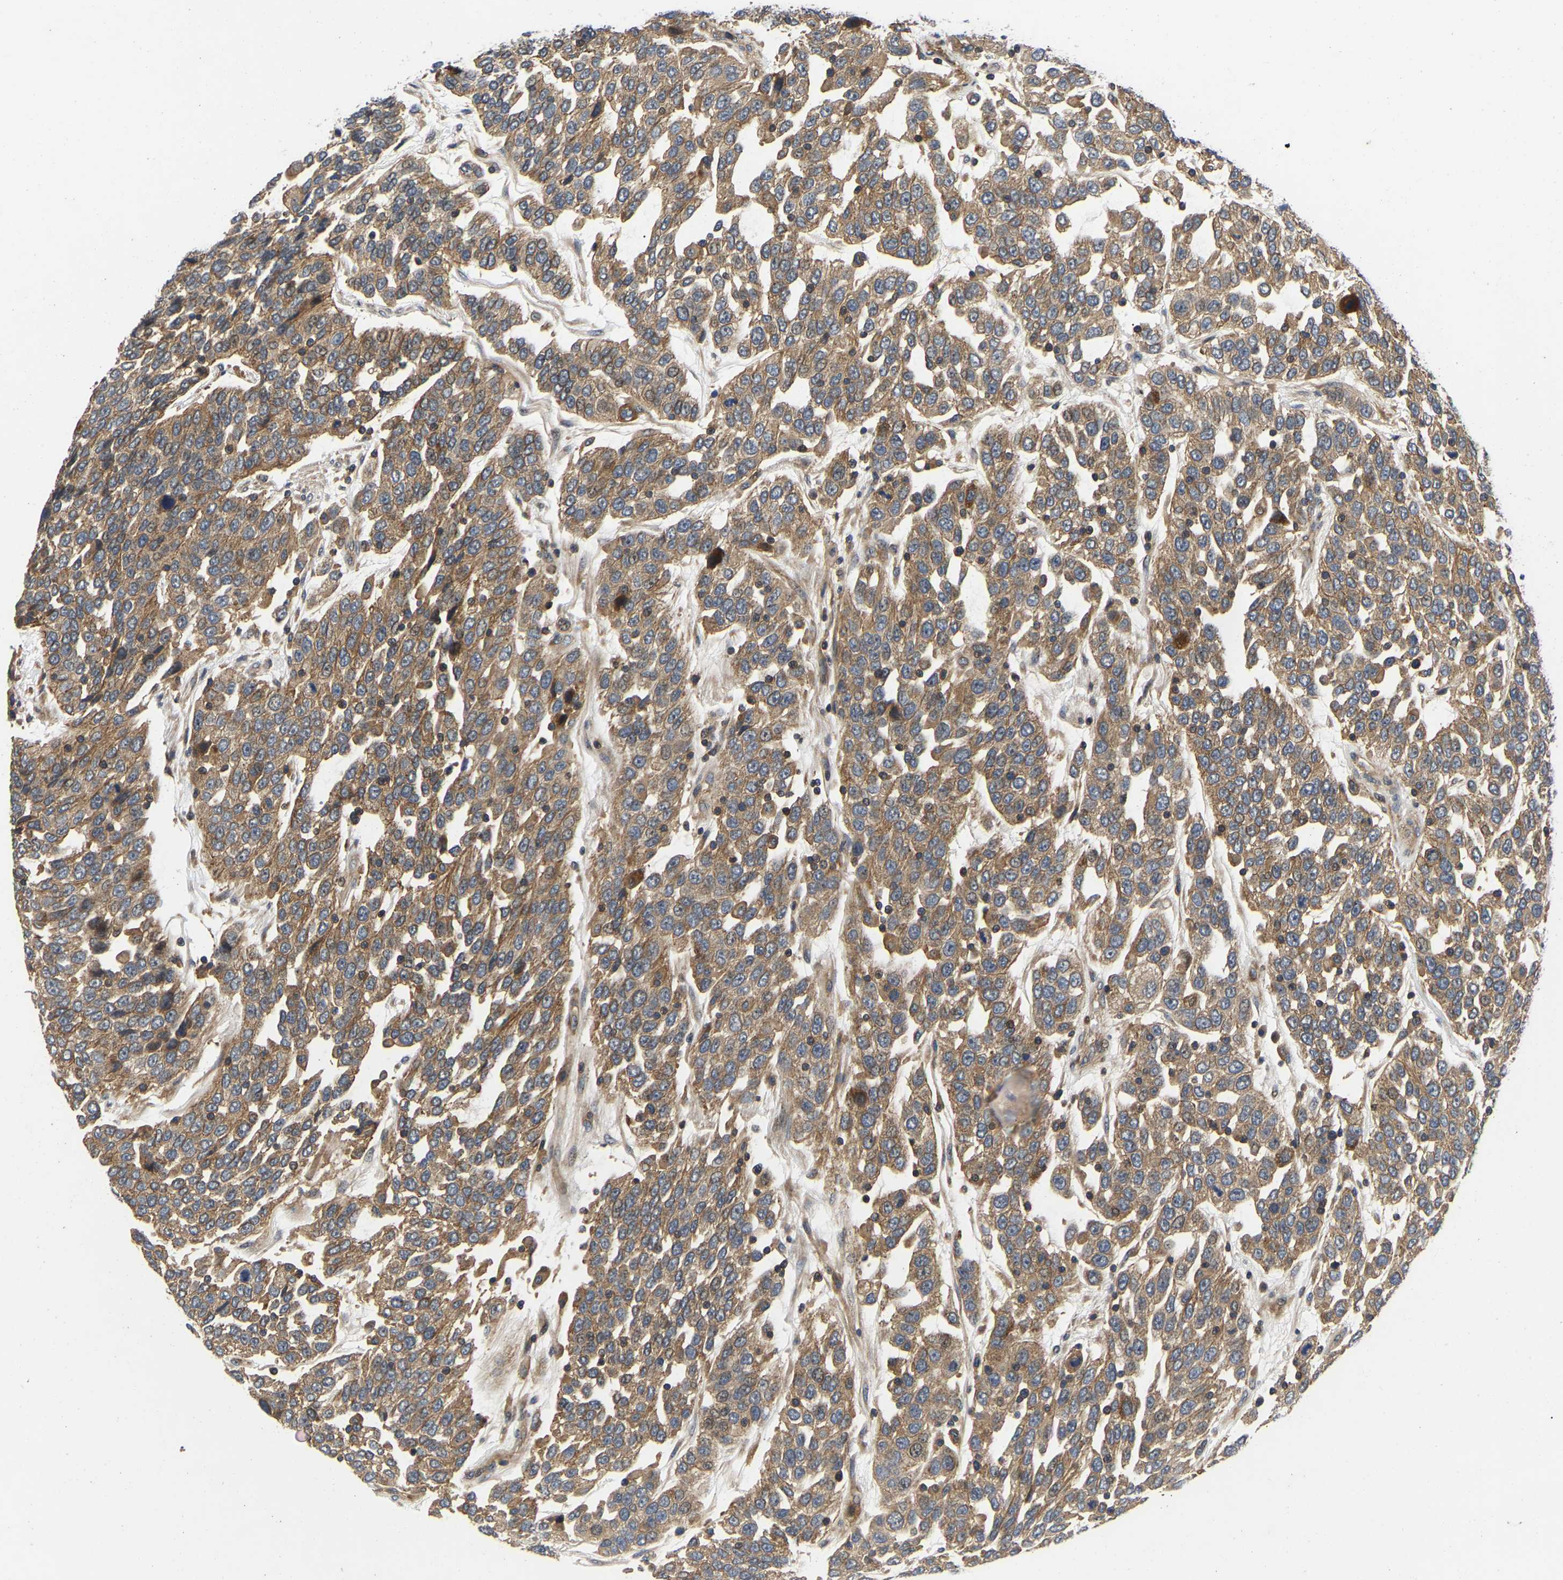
{"staining": {"intensity": "moderate", "quantity": ">75%", "location": "cytoplasmic/membranous"}, "tissue": "urothelial cancer", "cell_type": "Tumor cells", "image_type": "cancer", "snomed": [{"axis": "morphology", "description": "Urothelial carcinoma, High grade"}, {"axis": "topography", "description": "Urinary bladder"}], "caption": "The immunohistochemical stain labels moderate cytoplasmic/membranous positivity in tumor cells of high-grade urothelial carcinoma tissue. The protein is shown in brown color, while the nuclei are stained blue.", "gene": "PRDM14", "patient": {"sex": "female", "age": 80}}